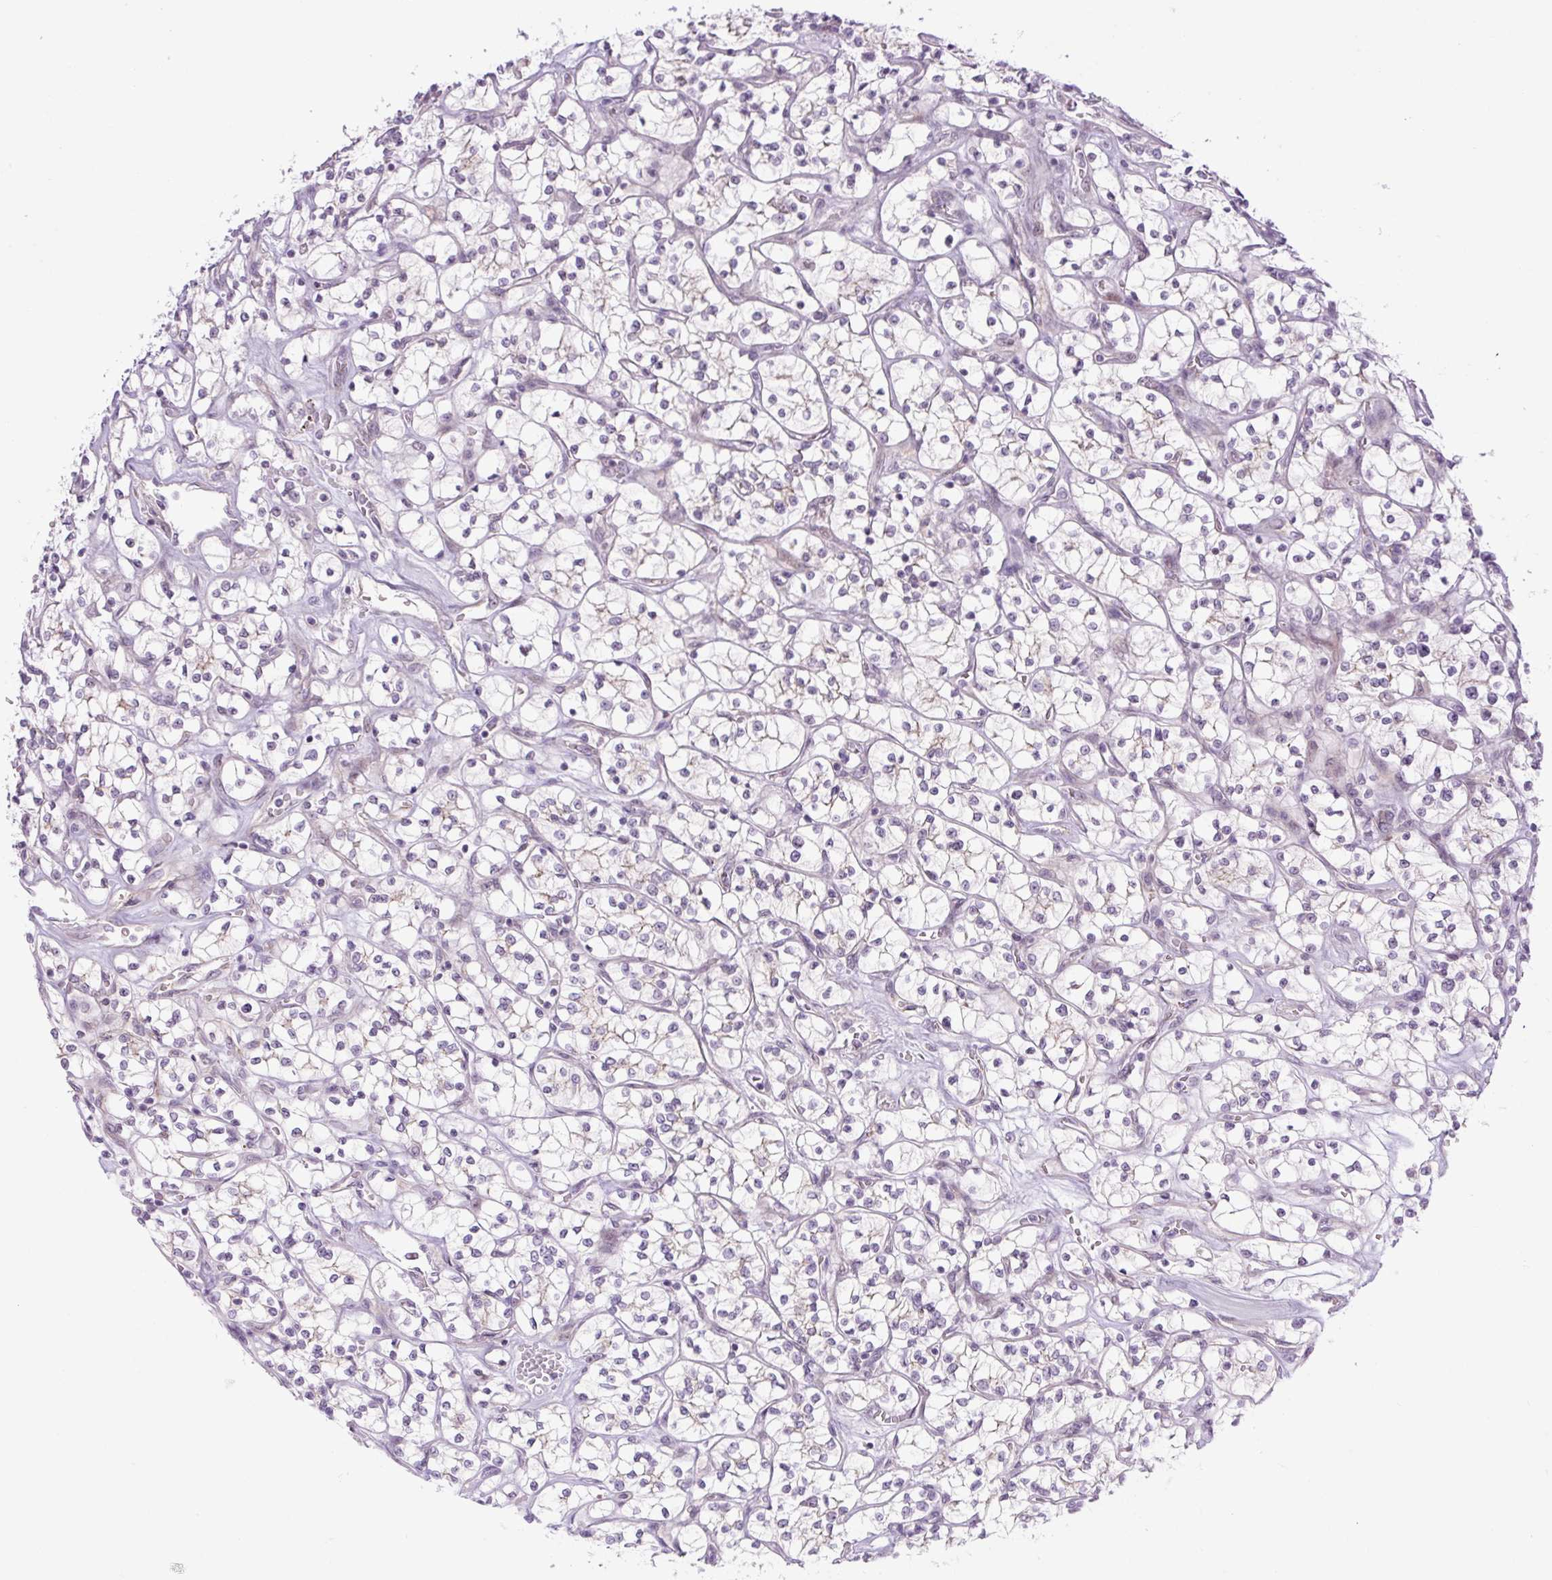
{"staining": {"intensity": "negative", "quantity": "none", "location": "none"}, "tissue": "renal cancer", "cell_type": "Tumor cells", "image_type": "cancer", "snomed": [{"axis": "morphology", "description": "Adenocarcinoma, NOS"}, {"axis": "topography", "description": "Kidney"}], "caption": "This is an IHC image of human renal cancer. There is no expression in tumor cells.", "gene": "ICE1", "patient": {"sex": "female", "age": 64}}